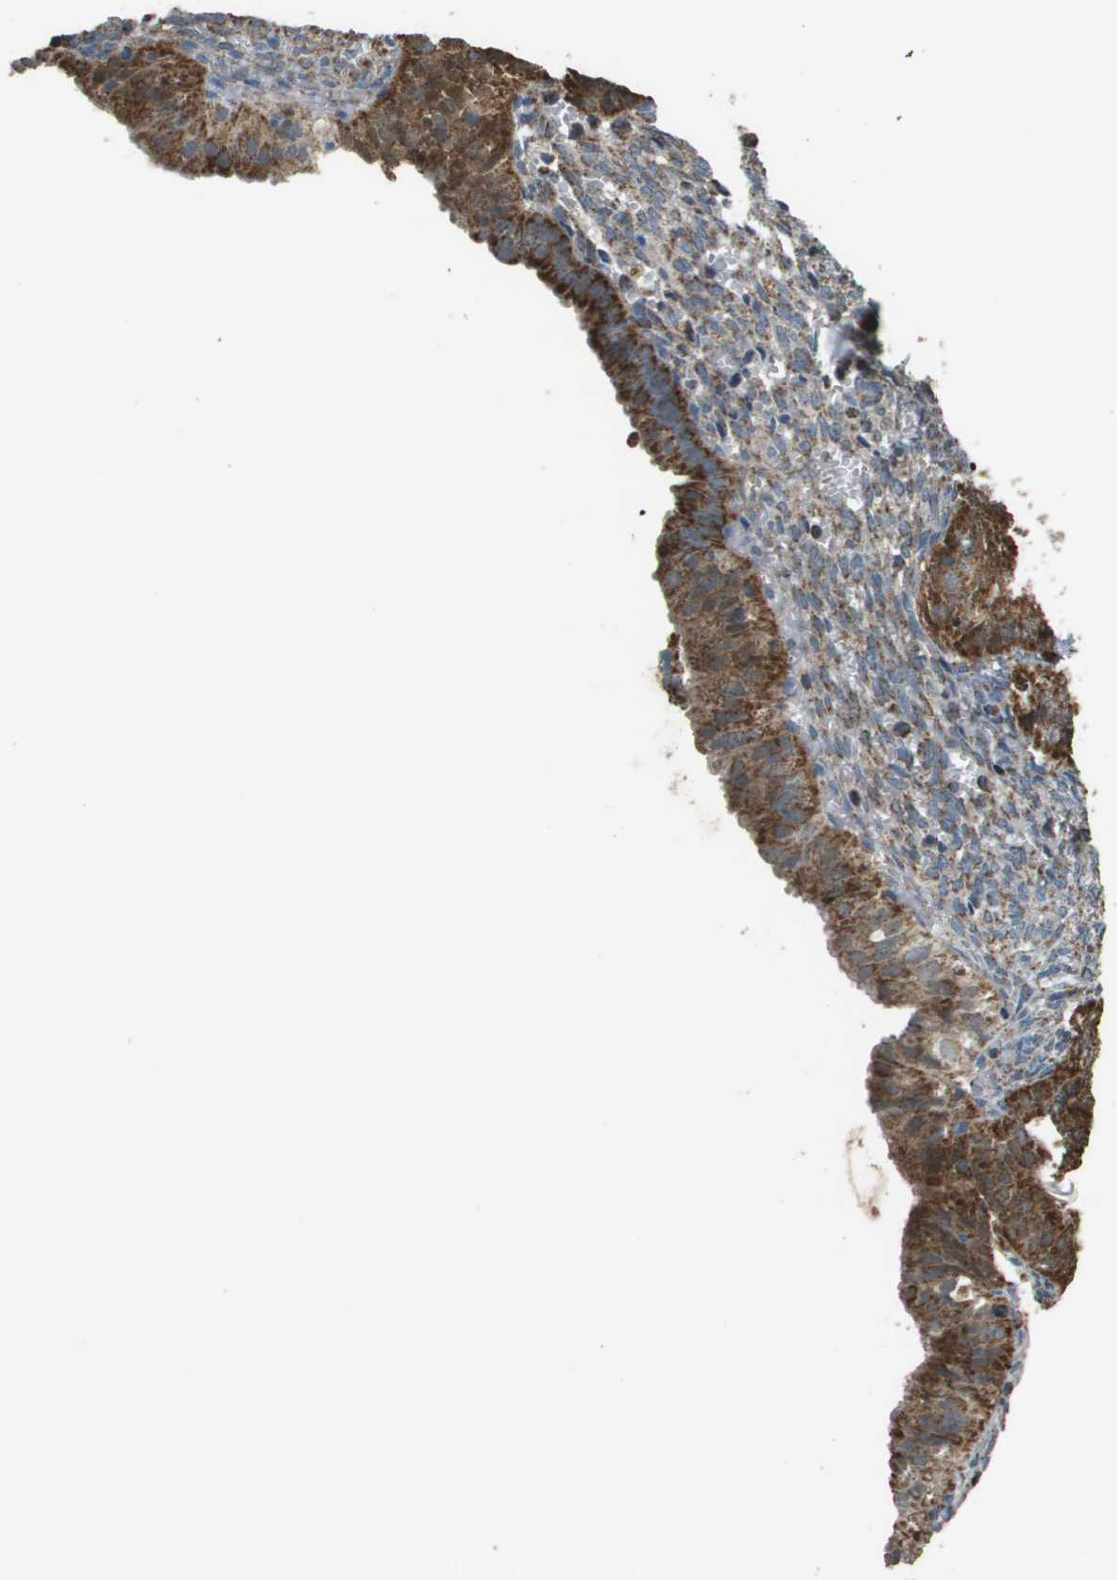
{"staining": {"intensity": "strong", "quantity": ">75%", "location": "cytoplasmic/membranous"}, "tissue": "endometrial cancer", "cell_type": "Tumor cells", "image_type": "cancer", "snomed": [{"axis": "morphology", "description": "Normal tissue, NOS"}, {"axis": "morphology", "description": "Adenocarcinoma, NOS"}, {"axis": "topography", "description": "Endometrium"}], "caption": "Protein positivity by immunohistochemistry demonstrates strong cytoplasmic/membranous staining in approximately >75% of tumor cells in endometrial adenocarcinoma.", "gene": "FH", "patient": {"sex": "female", "age": 53}}